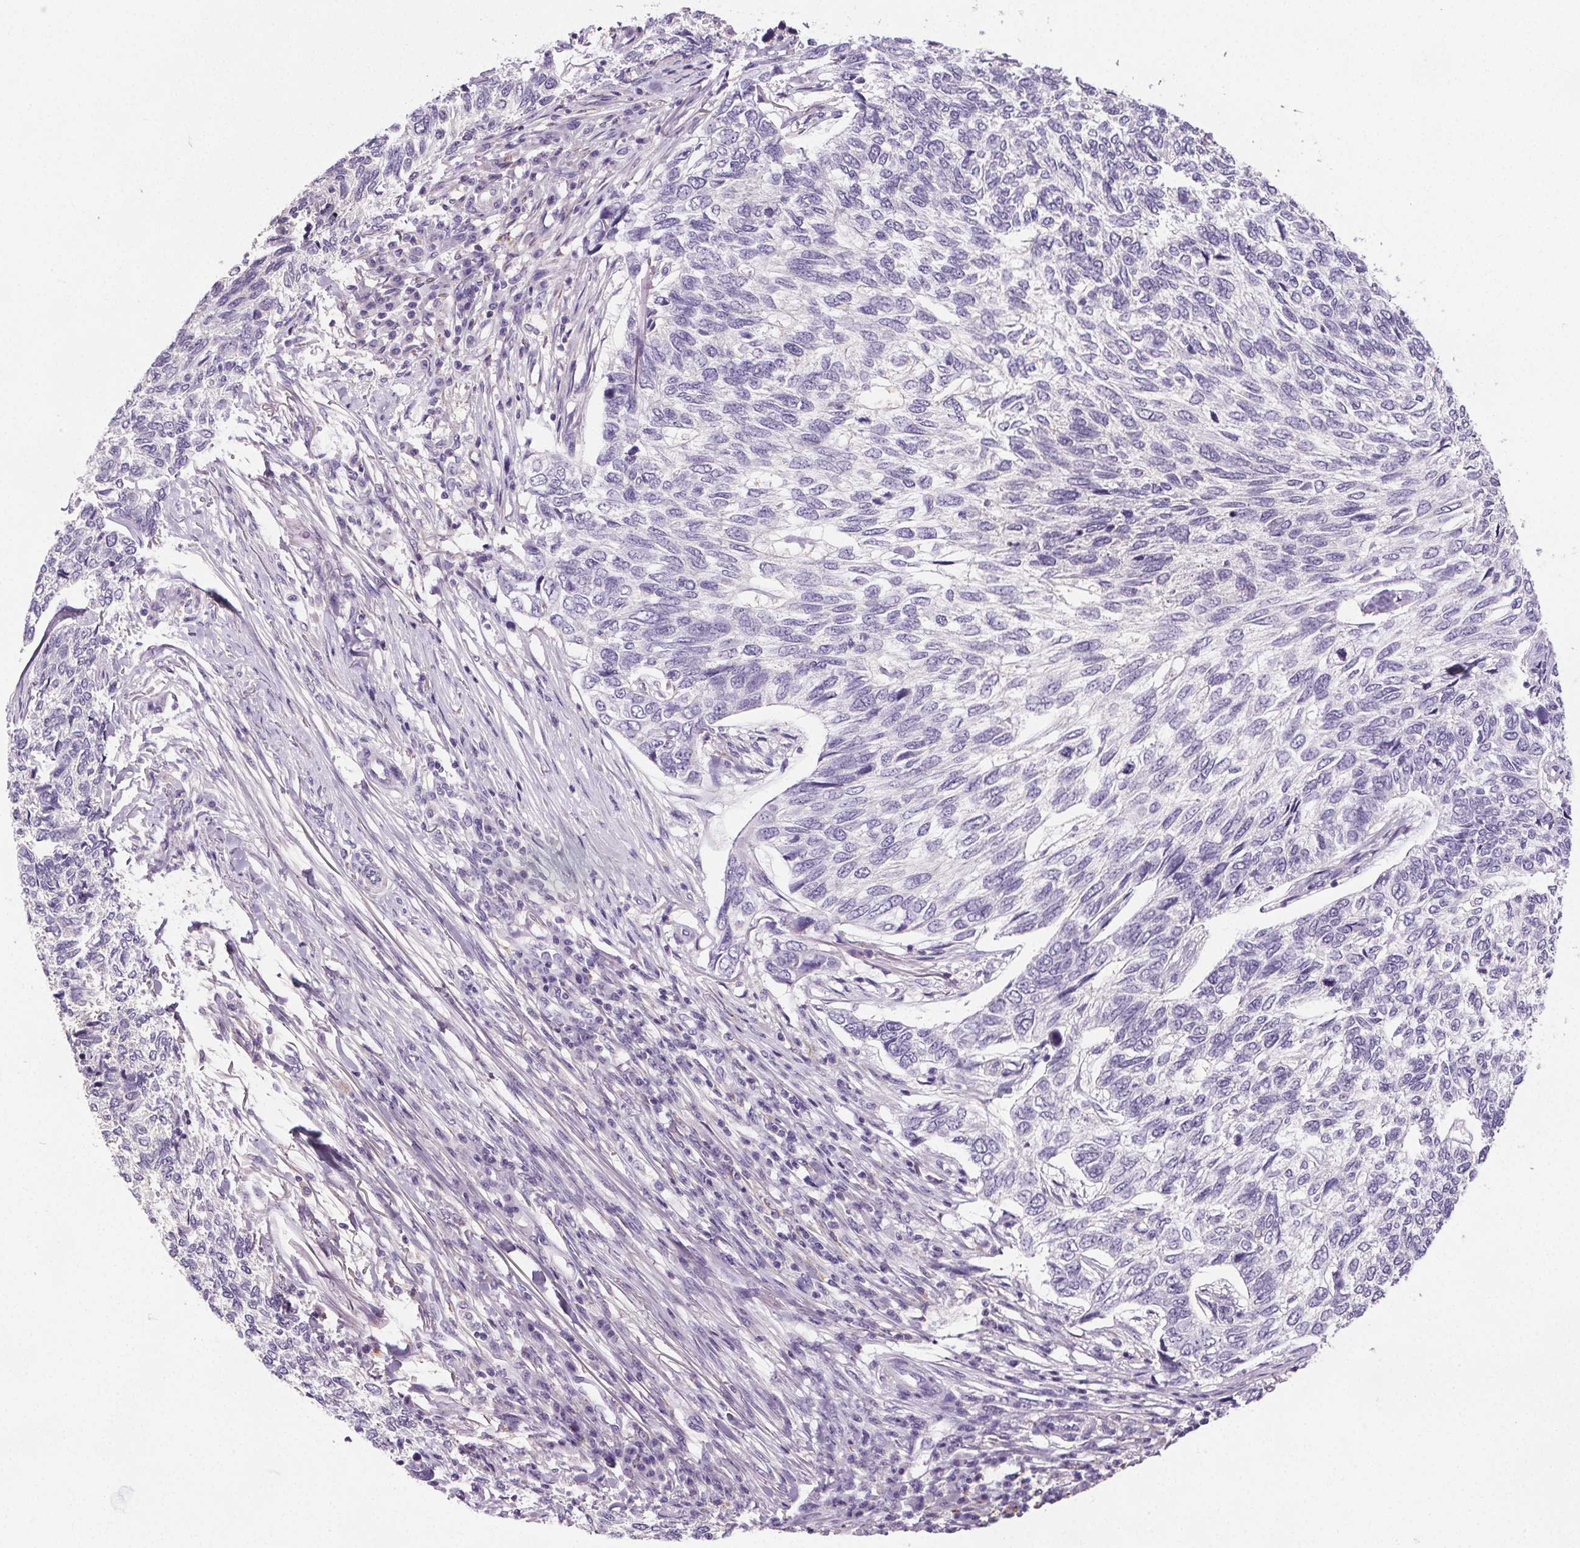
{"staining": {"intensity": "negative", "quantity": "none", "location": "none"}, "tissue": "skin cancer", "cell_type": "Tumor cells", "image_type": "cancer", "snomed": [{"axis": "morphology", "description": "Basal cell carcinoma"}, {"axis": "topography", "description": "Skin"}], "caption": "Immunohistochemical staining of human skin basal cell carcinoma reveals no significant expression in tumor cells. (DAB immunohistochemistry (IHC) visualized using brightfield microscopy, high magnification).", "gene": "GPIHBP1", "patient": {"sex": "female", "age": 65}}